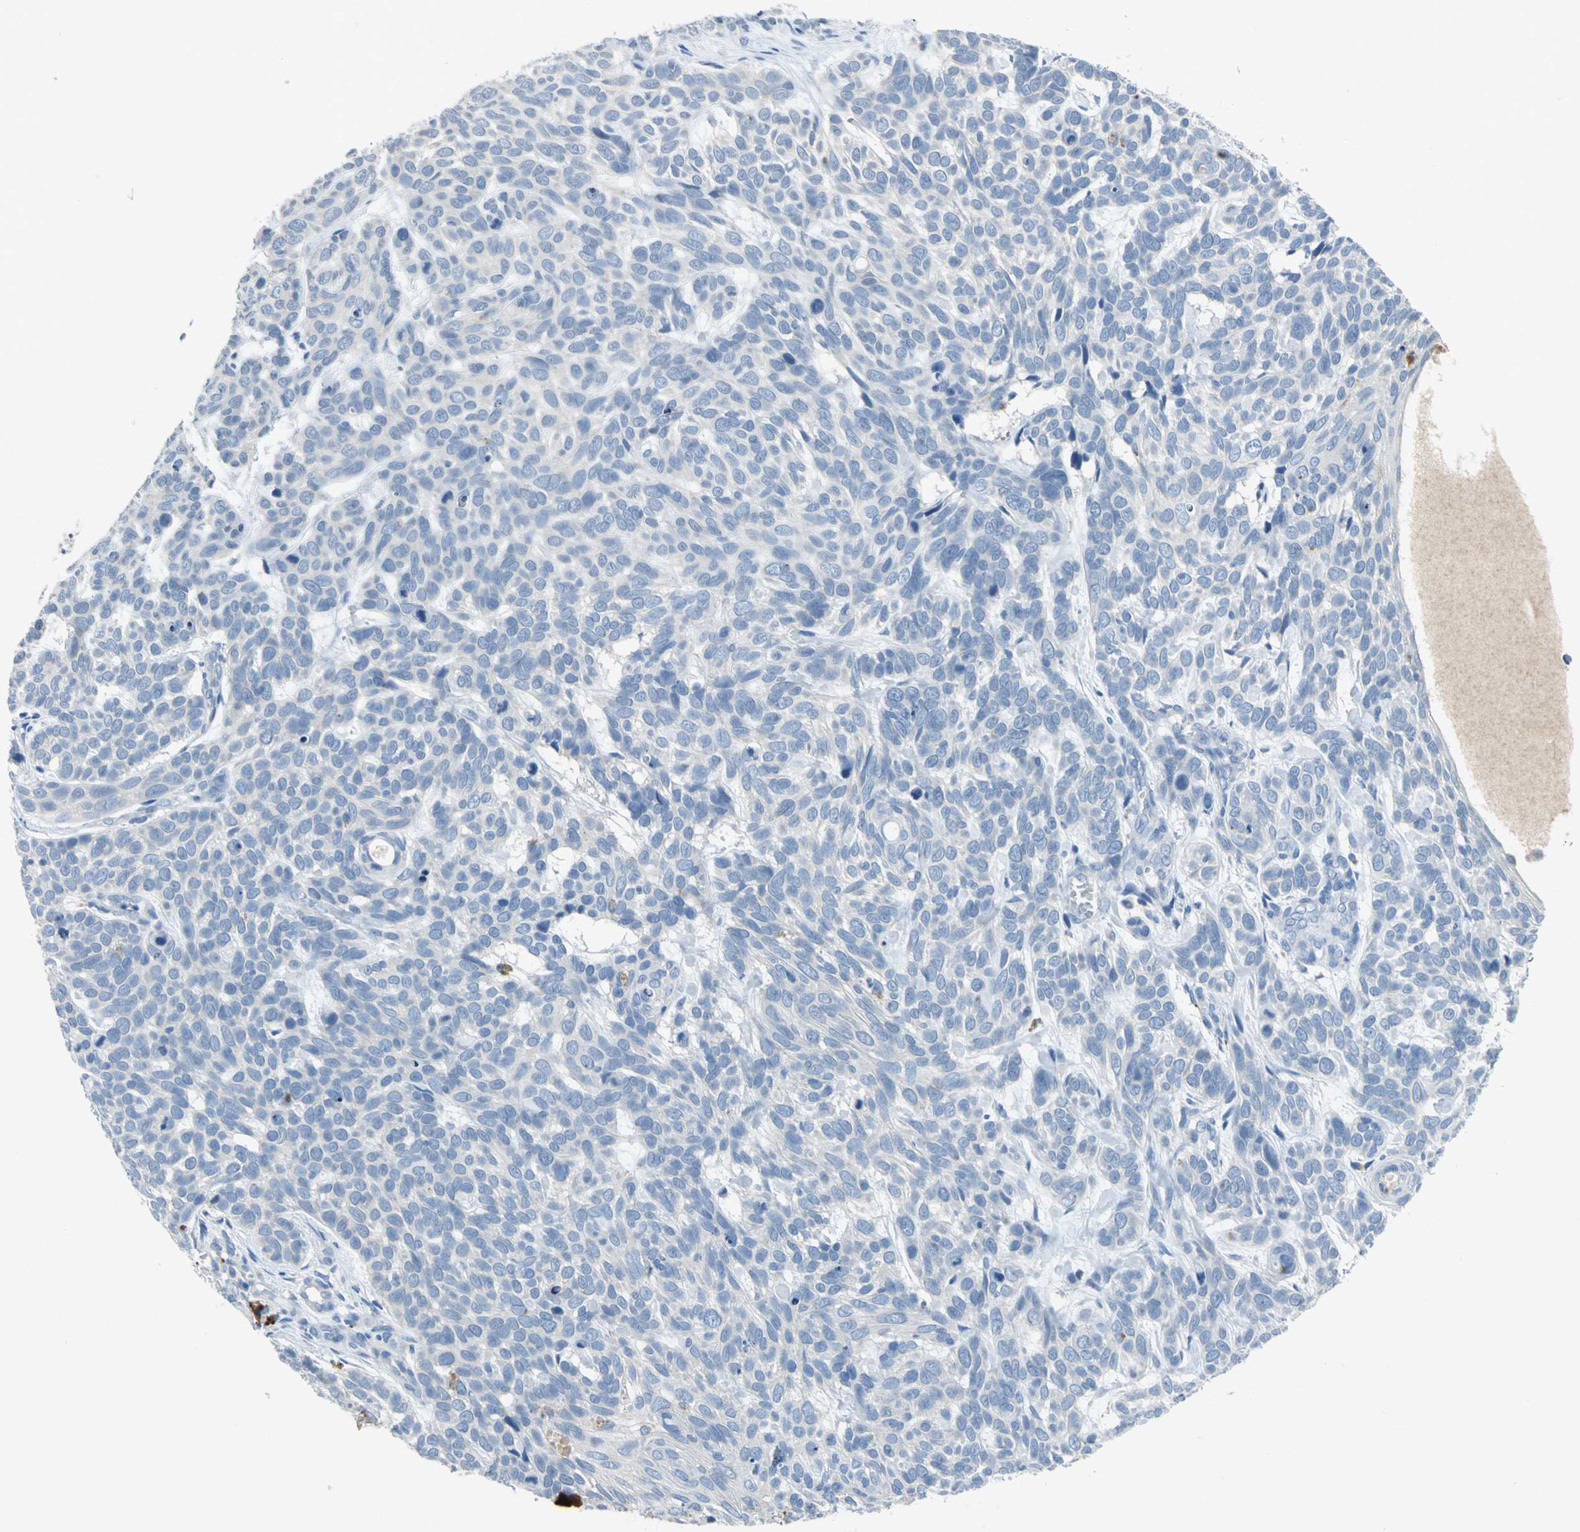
{"staining": {"intensity": "negative", "quantity": "none", "location": "none"}, "tissue": "skin cancer", "cell_type": "Tumor cells", "image_type": "cancer", "snomed": [{"axis": "morphology", "description": "Basal cell carcinoma"}, {"axis": "topography", "description": "Skin"}], "caption": "Protein analysis of basal cell carcinoma (skin) shows no significant positivity in tumor cells. (Immunohistochemistry (ihc), brightfield microscopy, high magnification).", "gene": "PTGDS", "patient": {"sex": "male", "age": 87}}